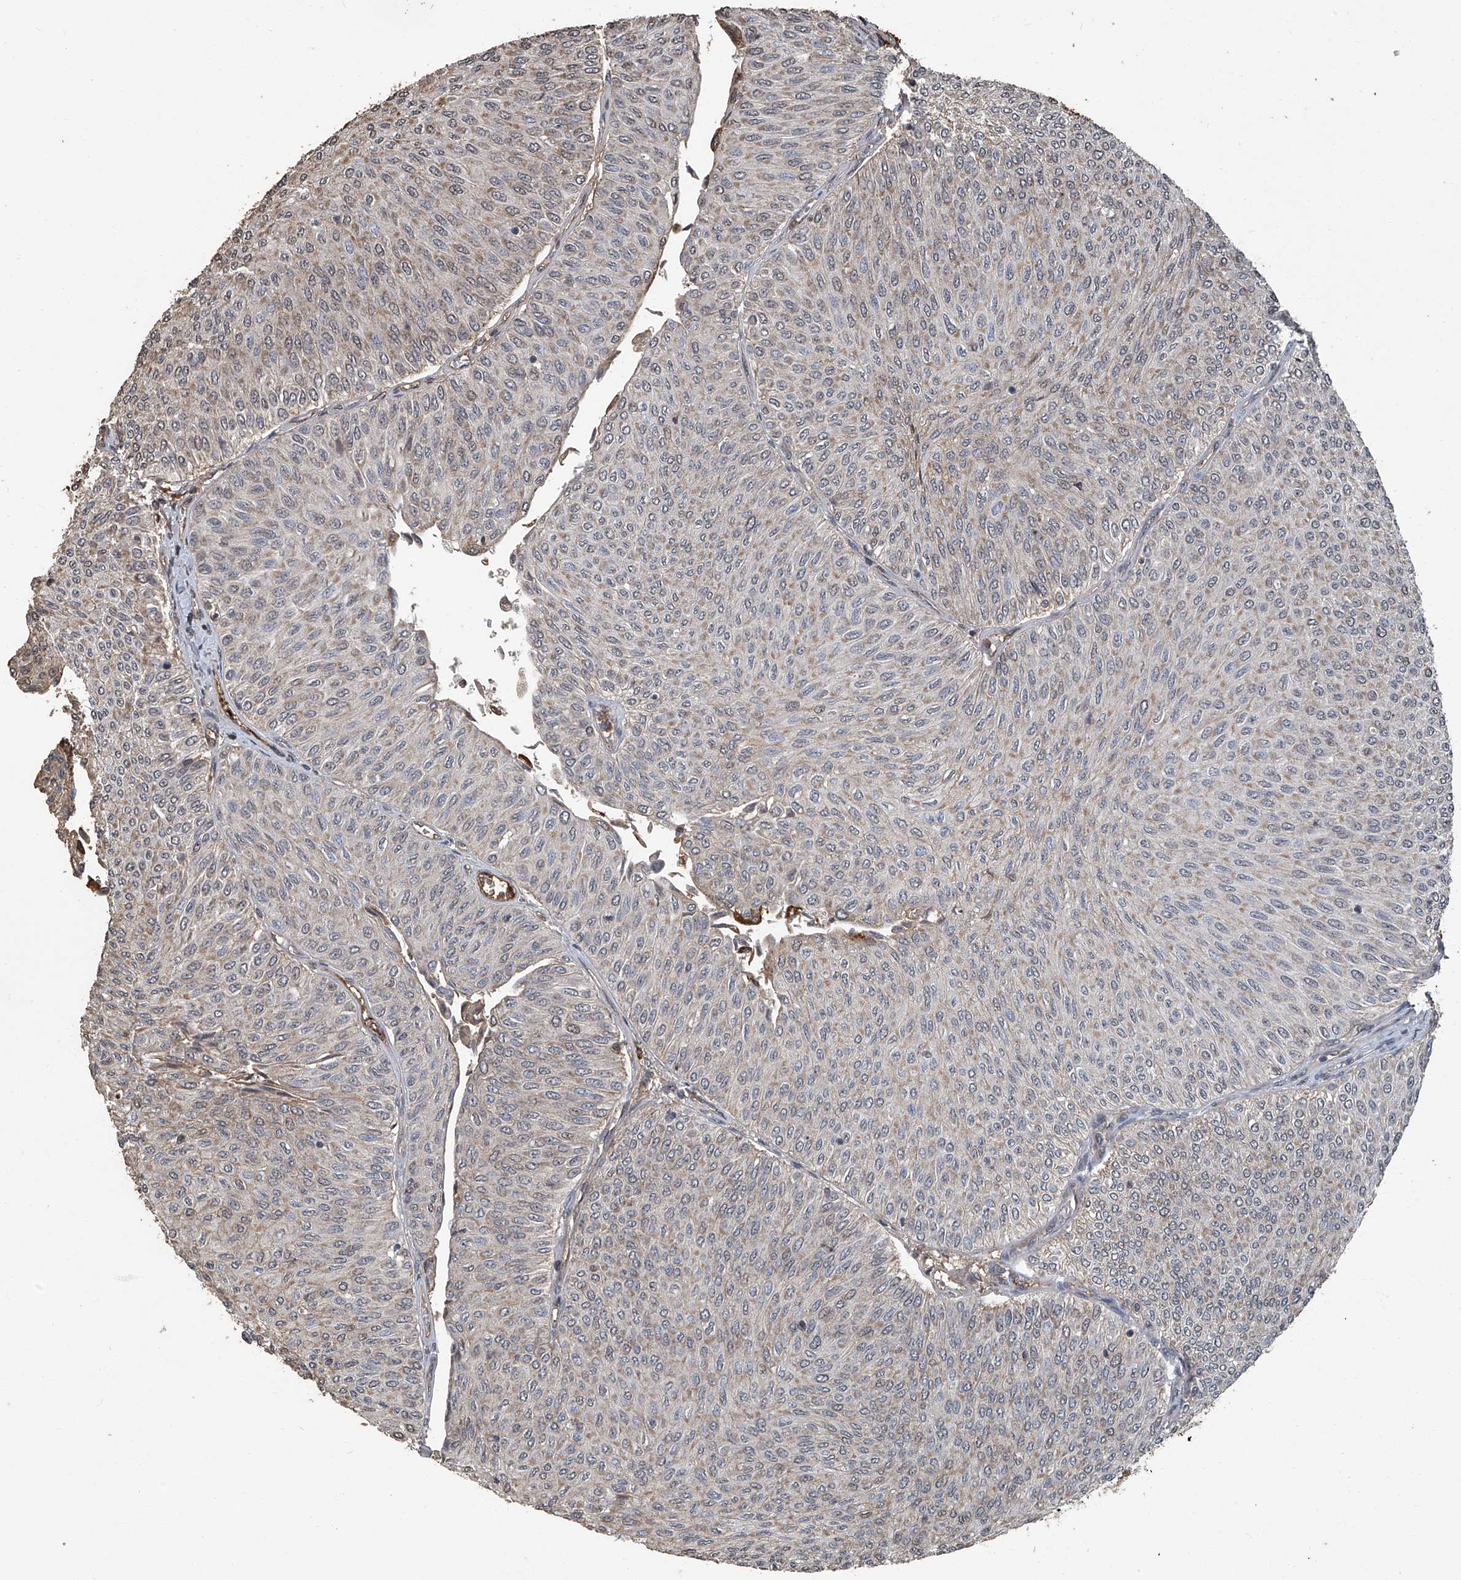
{"staining": {"intensity": "weak", "quantity": "25%-75%", "location": "cytoplasmic/membranous,nuclear"}, "tissue": "urothelial cancer", "cell_type": "Tumor cells", "image_type": "cancer", "snomed": [{"axis": "morphology", "description": "Urothelial carcinoma, Low grade"}, {"axis": "topography", "description": "Urinary bladder"}], "caption": "IHC of human urothelial cancer exhibits low levels of weak cytoplasmic/membranous and nuclear expression in approximately 25%-75% of tumor cells.", "gene": "GPR132", "patient": {"sex": "male", "age": 78}}